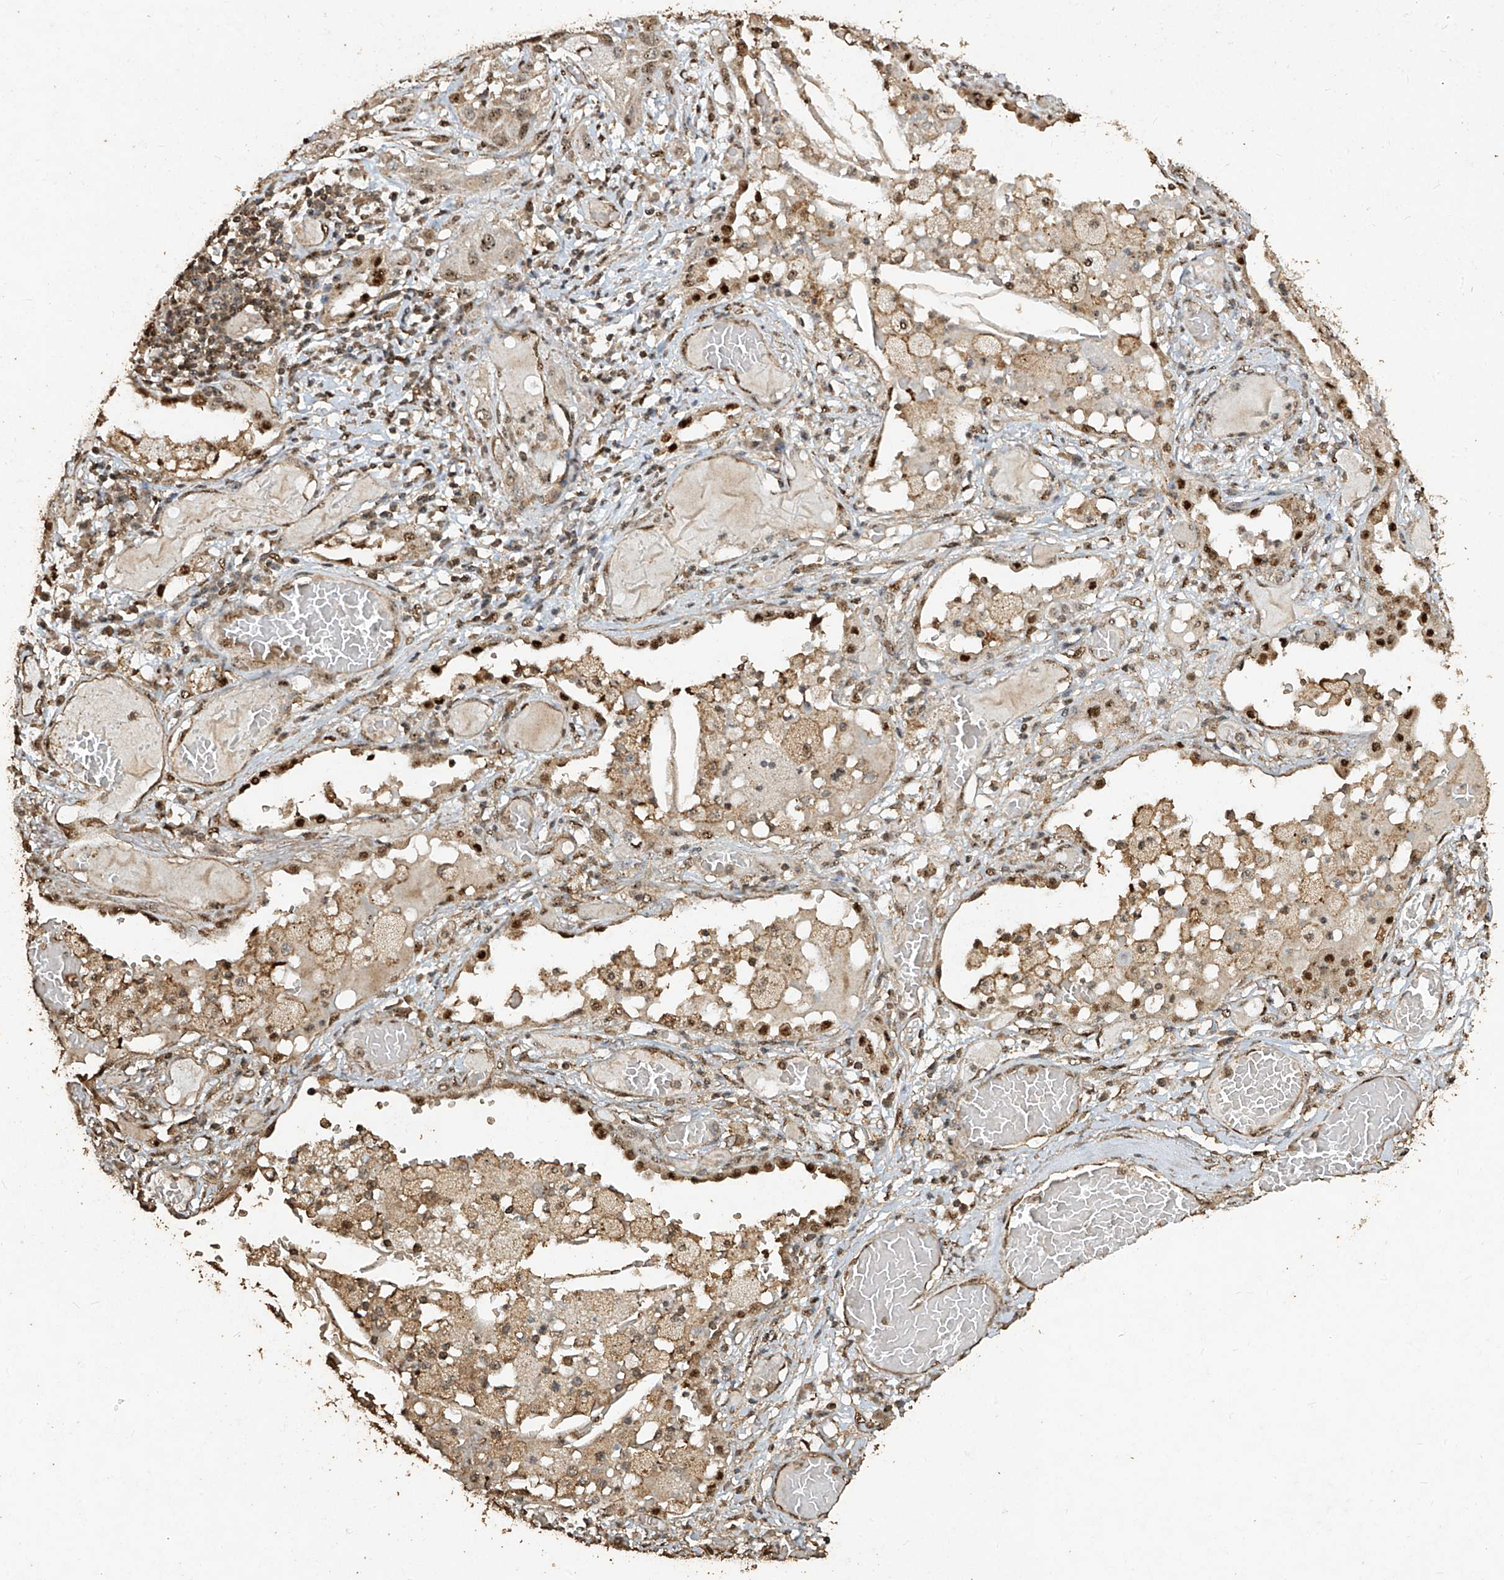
{"staining": {"intensity": "moderate", "quantity": ">75%", "location": "nuclear"}, "tissue": "lung cancer", "cell_type": "Tumor cells", "image_type": "cancer", "snomed": [{"axis": "morphology", "description": "Squamous cell carcinoma, NOS"}, {"axis": "topography", "description": "Lung"}], "caption": "Lung squamous cell carcinoma stained with a protein marker displays moderate staining in tumor cells.", "gene": "ERBB3", "patient": {"sex": "male", "age": 71}}